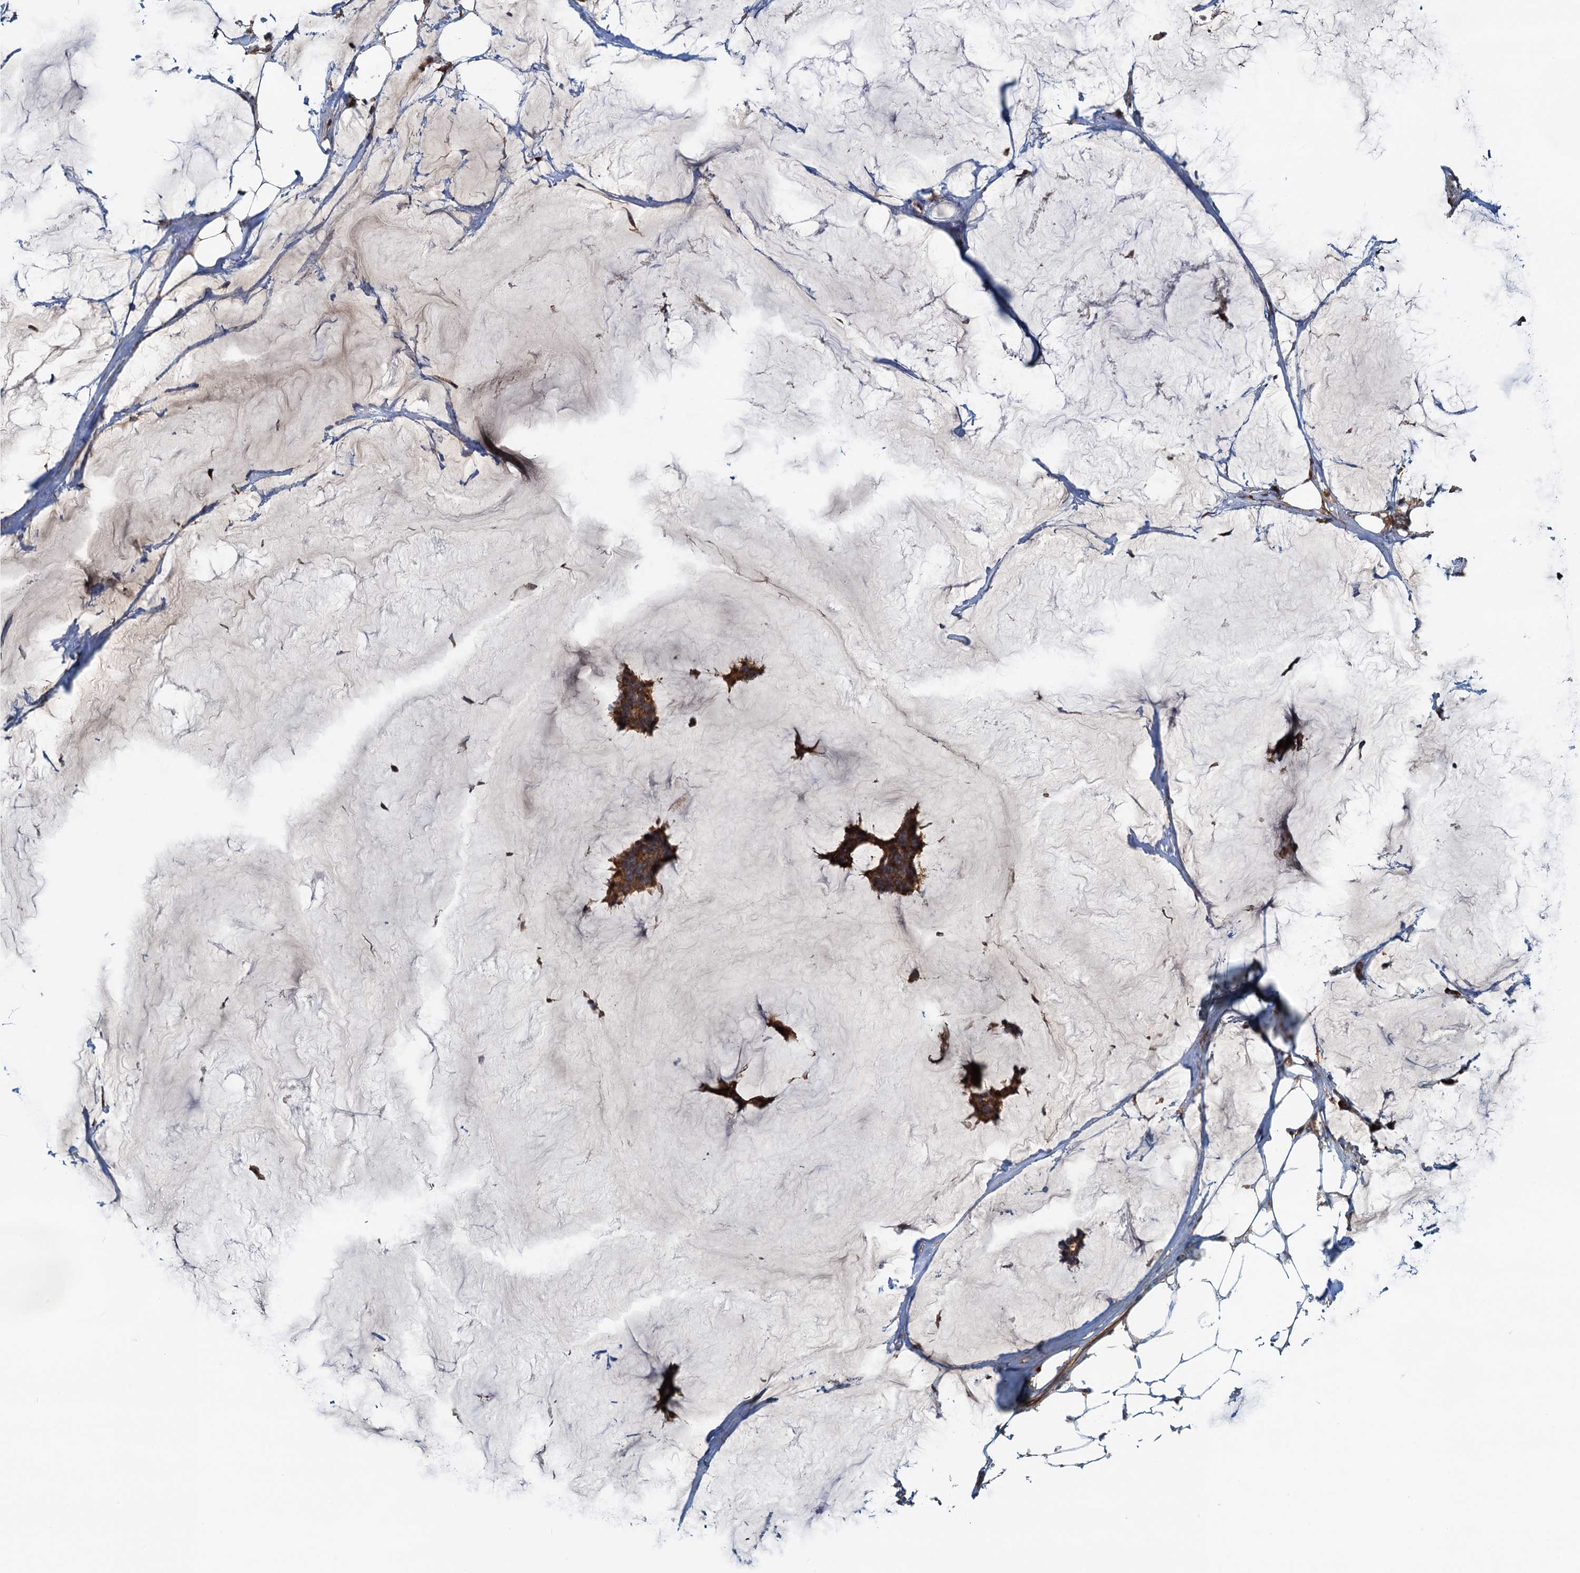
{"staining": {"intensity": "strong", "quantity": ">75%", "location": "cytoplasmic/membranous"}, "tissue": "breast cancer", "cell_type": "Tumor cells", "image_type": "cancer", "snomed": [{"axis": "morphology", "description": "Duct carcinoma"}, {"axis": "topography", "description": "Breast"}], "caption": "This is a histology image of IHC staining of breast cancer, which shows strong expression in the cytoplasmic/membranous of tumor cells.", "gene": "NIPAL3", "patient": {"sex": "female", "age": 93}}